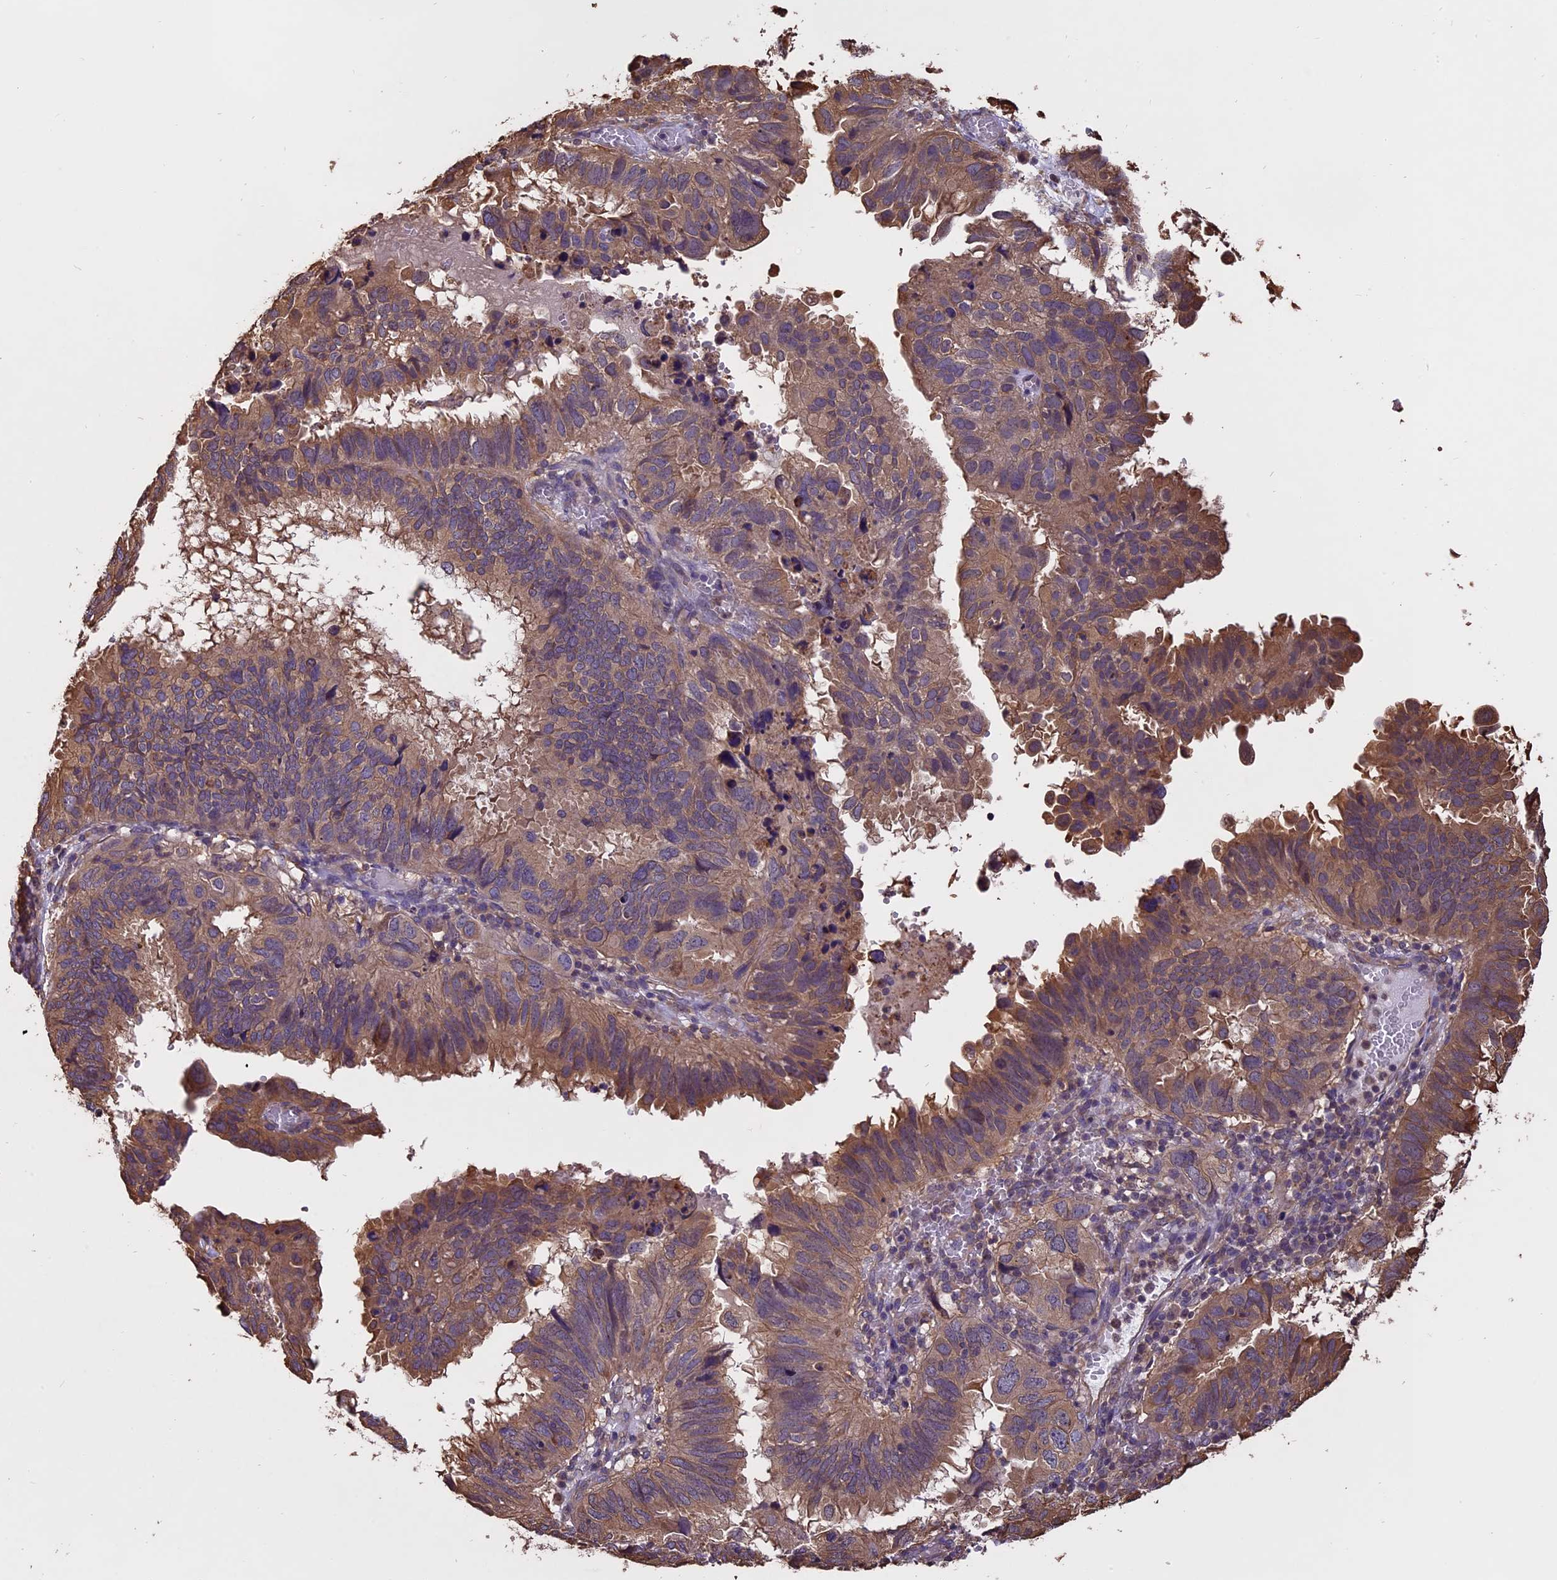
{"staining": {"intensity": "moderate", "quantity": ">75%", "location": "cytoplasmic/membranous"}, "tissue": "endometrial cancer", "cell_type": "Tumor cells", "image_type": "cancer", "snomed": [{"axis": "morphology", "description": "Adenocarcinoma, NOS"}, {"axis": "topography", "description": "Uterus"}], "caption": "Tumor cells show medium levels of moderate cytoplasmic/membranous staining in about >75% of cells in endometrial adenocarcinoma.", "gene": "CHMP2A", "patient": {"sex": "female", "age": 77}}